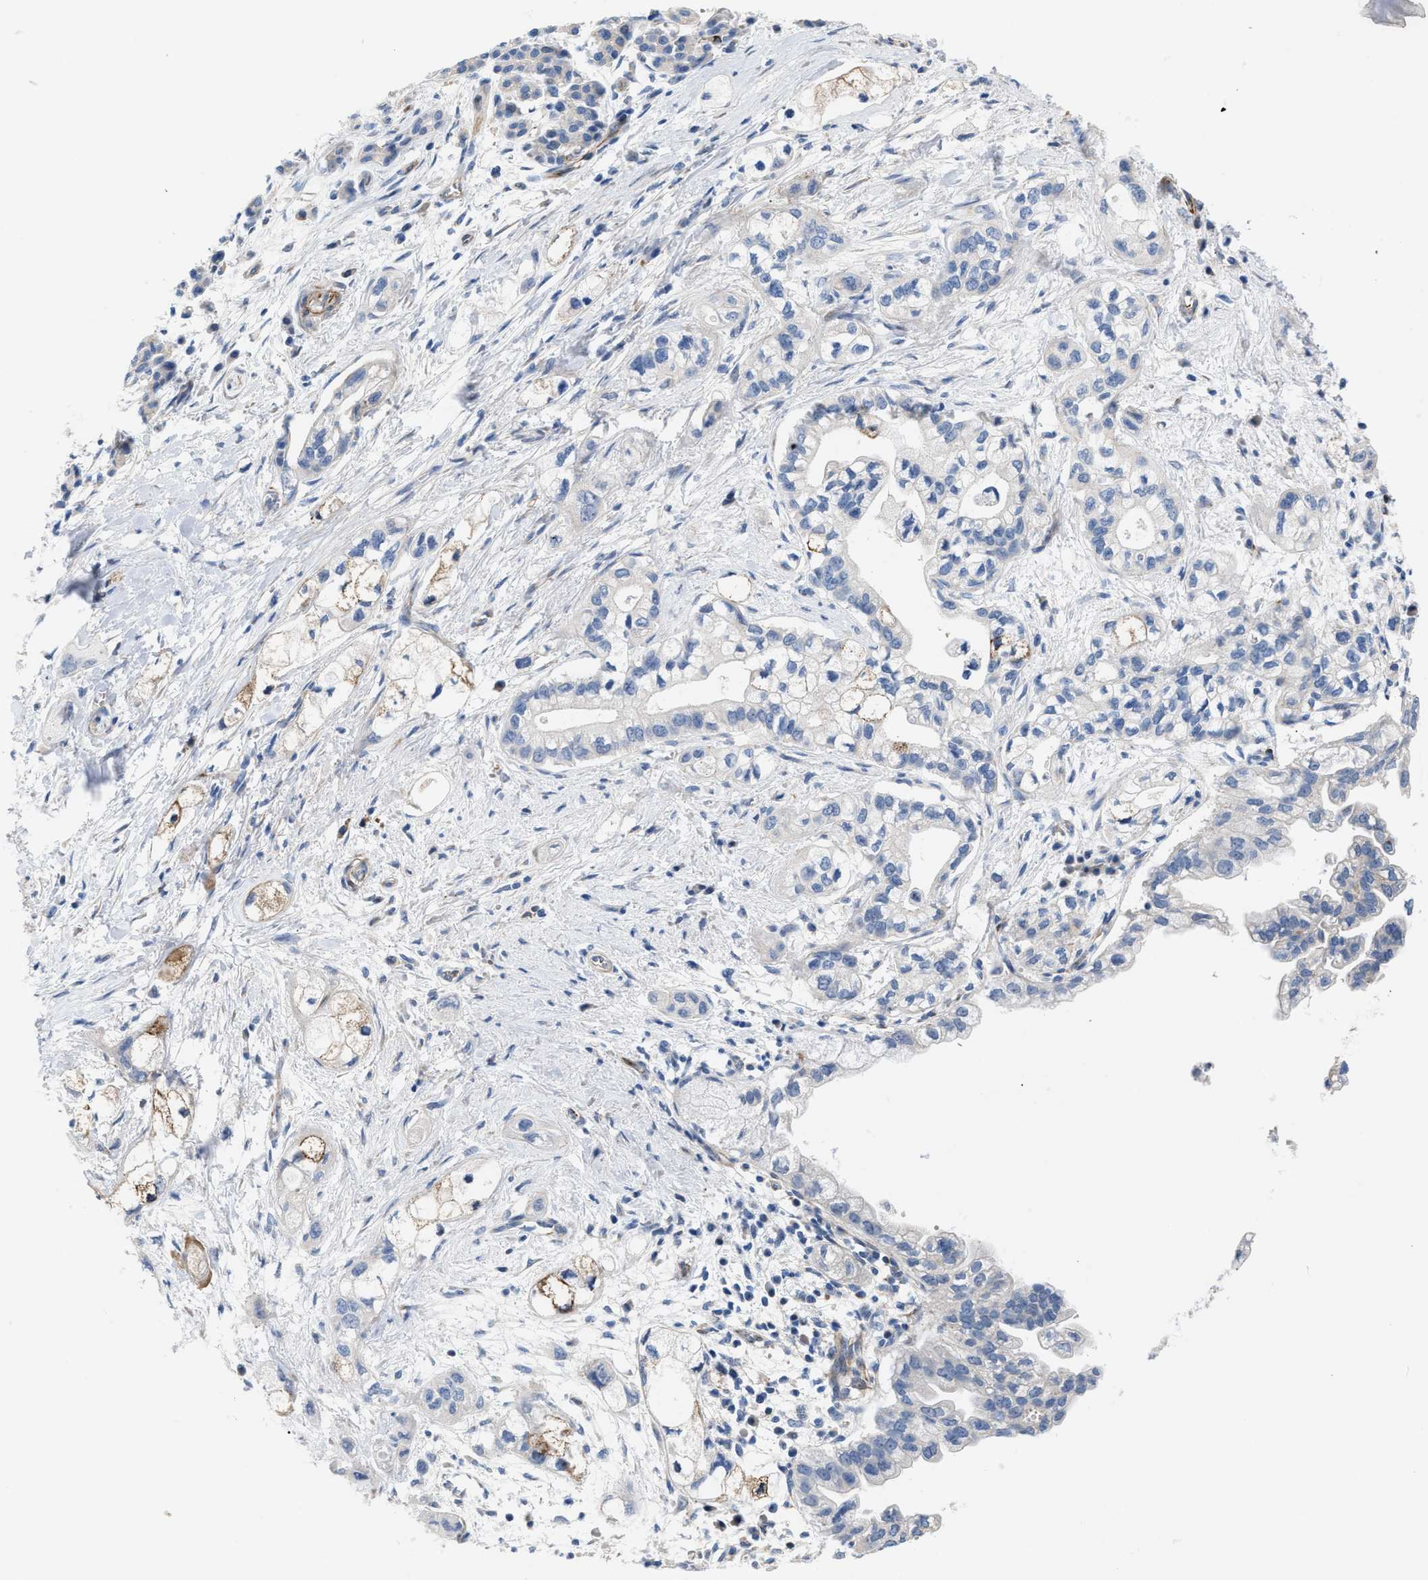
{"staining": {"intensity": "negative", "quantity": "none", "location": "none"}, "tissue": "pancreatic cancer", "cell_type": "Tumor cells", "image_type": "cancer", "snomed": [{"axis": "morphology", "description": "Adenocarcinoma, NOS"}, {"axis": "topography", "description": "Pancreas"}], "caption": "Human adenocarcinoma (pancreatic) stained for a protein using immunohistochemistry shows no expression in tumor cells.", "gene": "TFPI", "patient": {"sex": "male", "age": 74}}